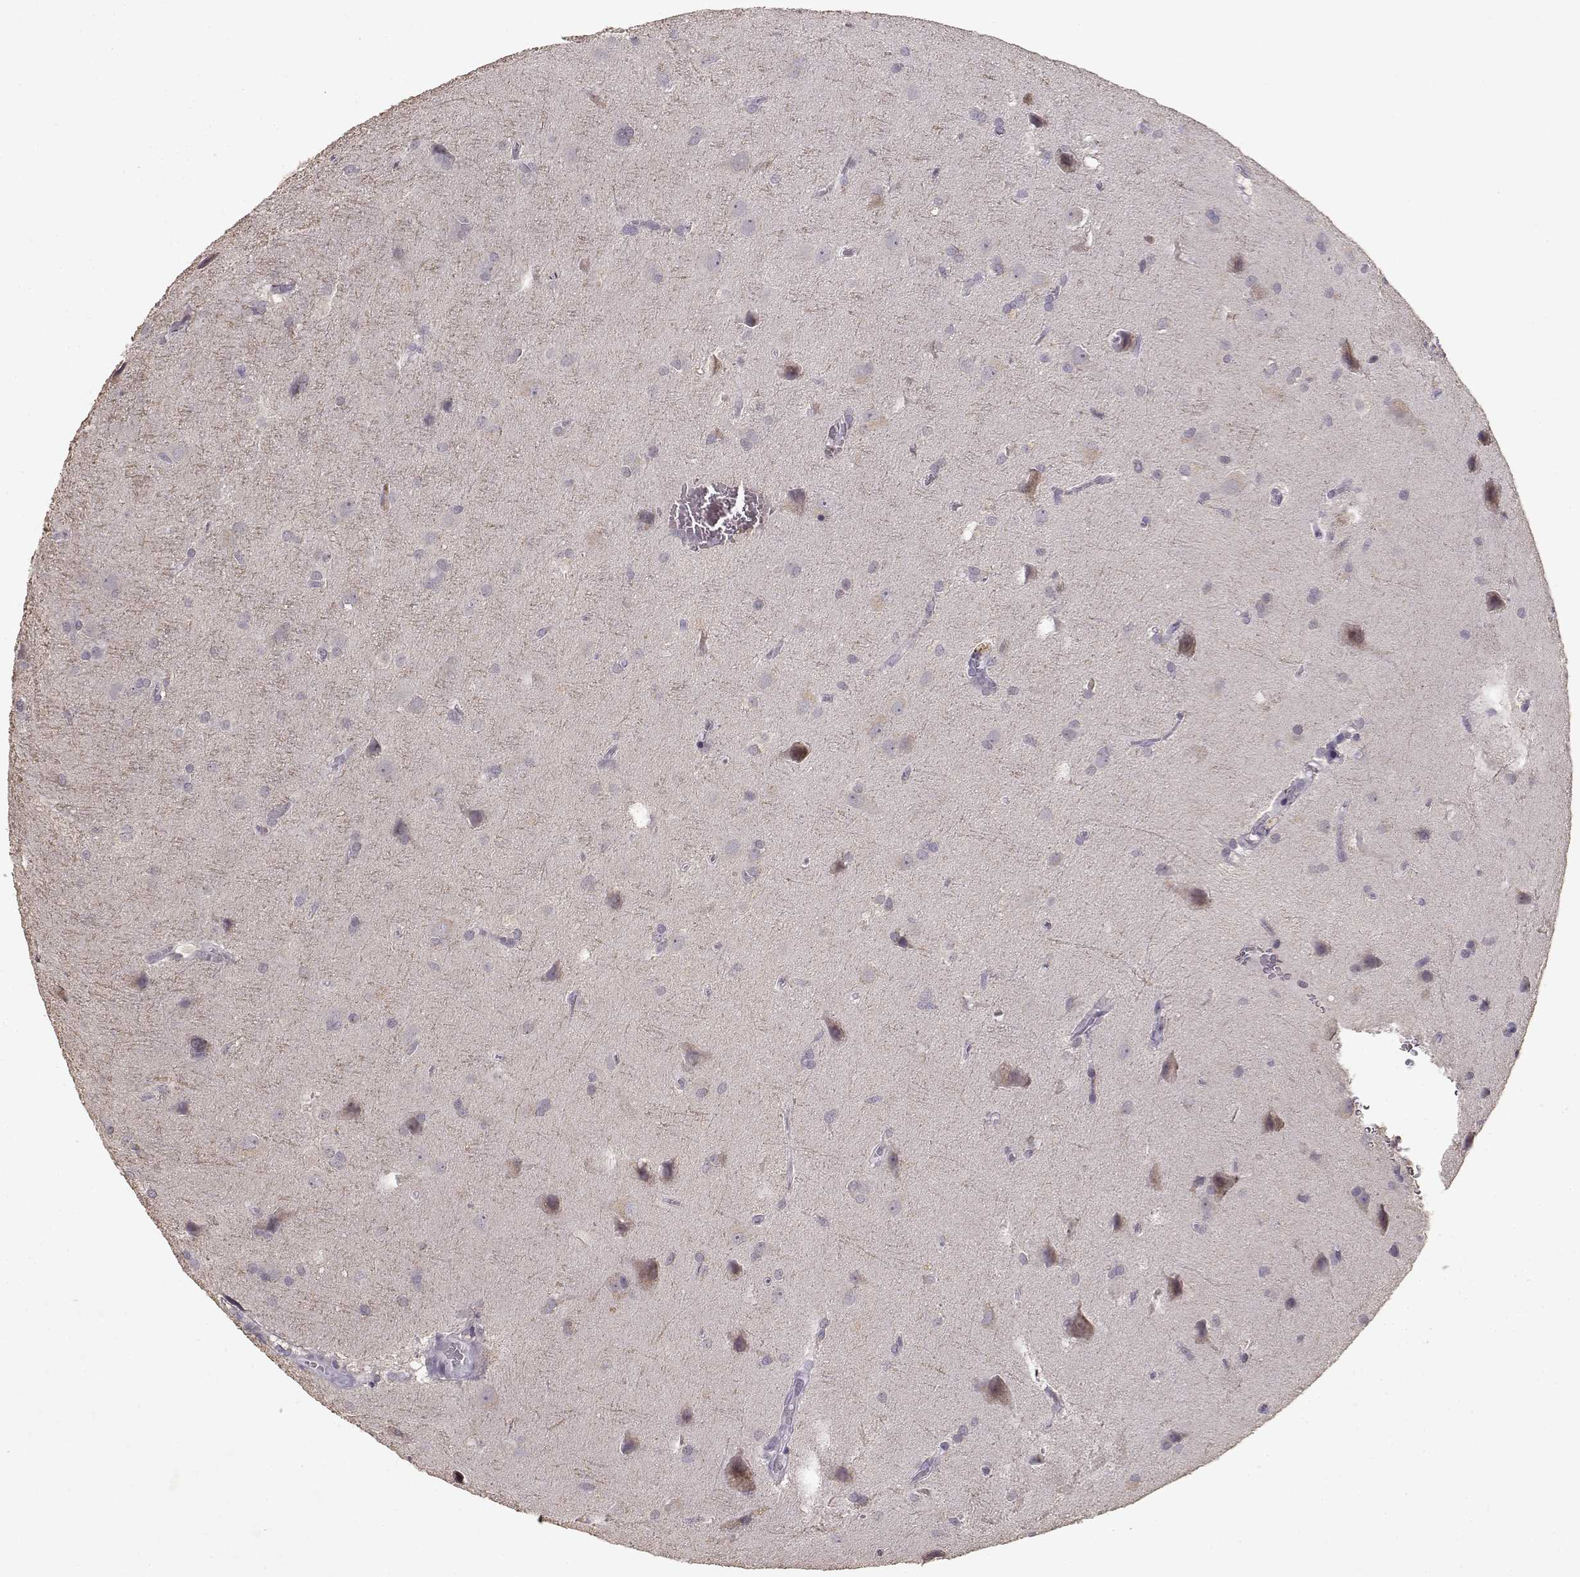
{"staining": {"intensity": "negative", "quantity": "none", "location": "none"}, "tissue": "glioma", "cell_type": "Tumor cells", "image_type": "cancer", "snomed": [{"axis": "morphology", "description": "Glioma, malignant, Low grade"}, {"axis": "topography", "description": "Brain"}], "caption": "Histopathology image shows no significant protein positivity in tumor cells of malignant glioma (low-grade).", "gene": "UROC1", "patient": {"sex": "male", "age": 58}}